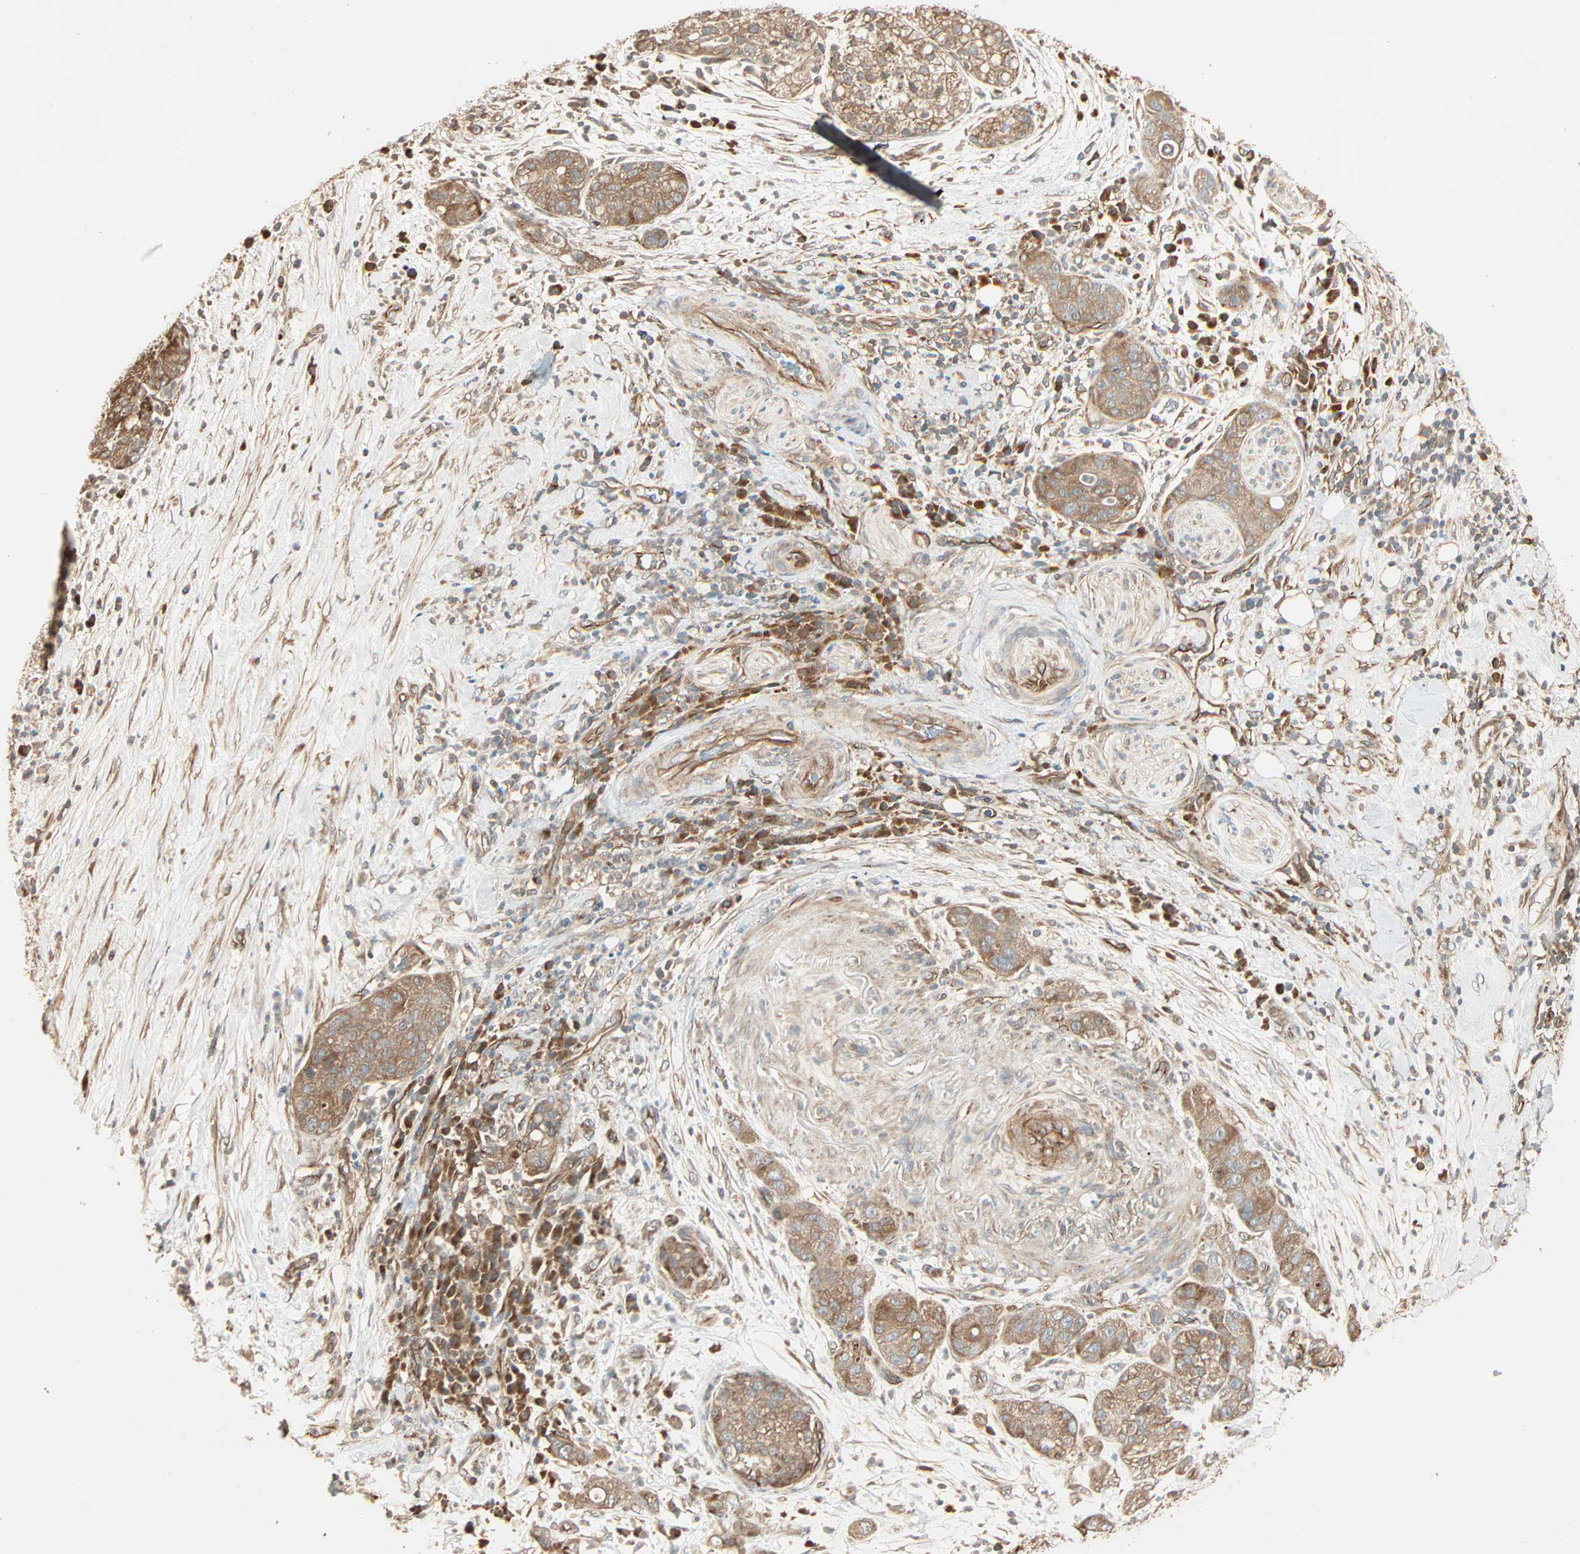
{"staining": {"intensity": "moderate", "quantity": ">75%", "location": "cytoplasmic/membranous"}, "tissue": "pancreatic cancer", "cell_type": "Tumor cells", "image_type": "cancer", "snomed": [{"axis": "morphology", "description": "Adenocarcinoma, NOS"}, {"axis": "topography", "description": "Pancreas"}], "caption": "Immunohistochemical staining of pancreatic adenocarcinoma displays medium levels of moderate cytoplasmic/membranous protein expression in approximately >75% of tumor cells. (Brightfield microscopy of DAB IHC at high magnification).", "gene": "GALK1", "patient": {"sex": "female", "age": 78}}